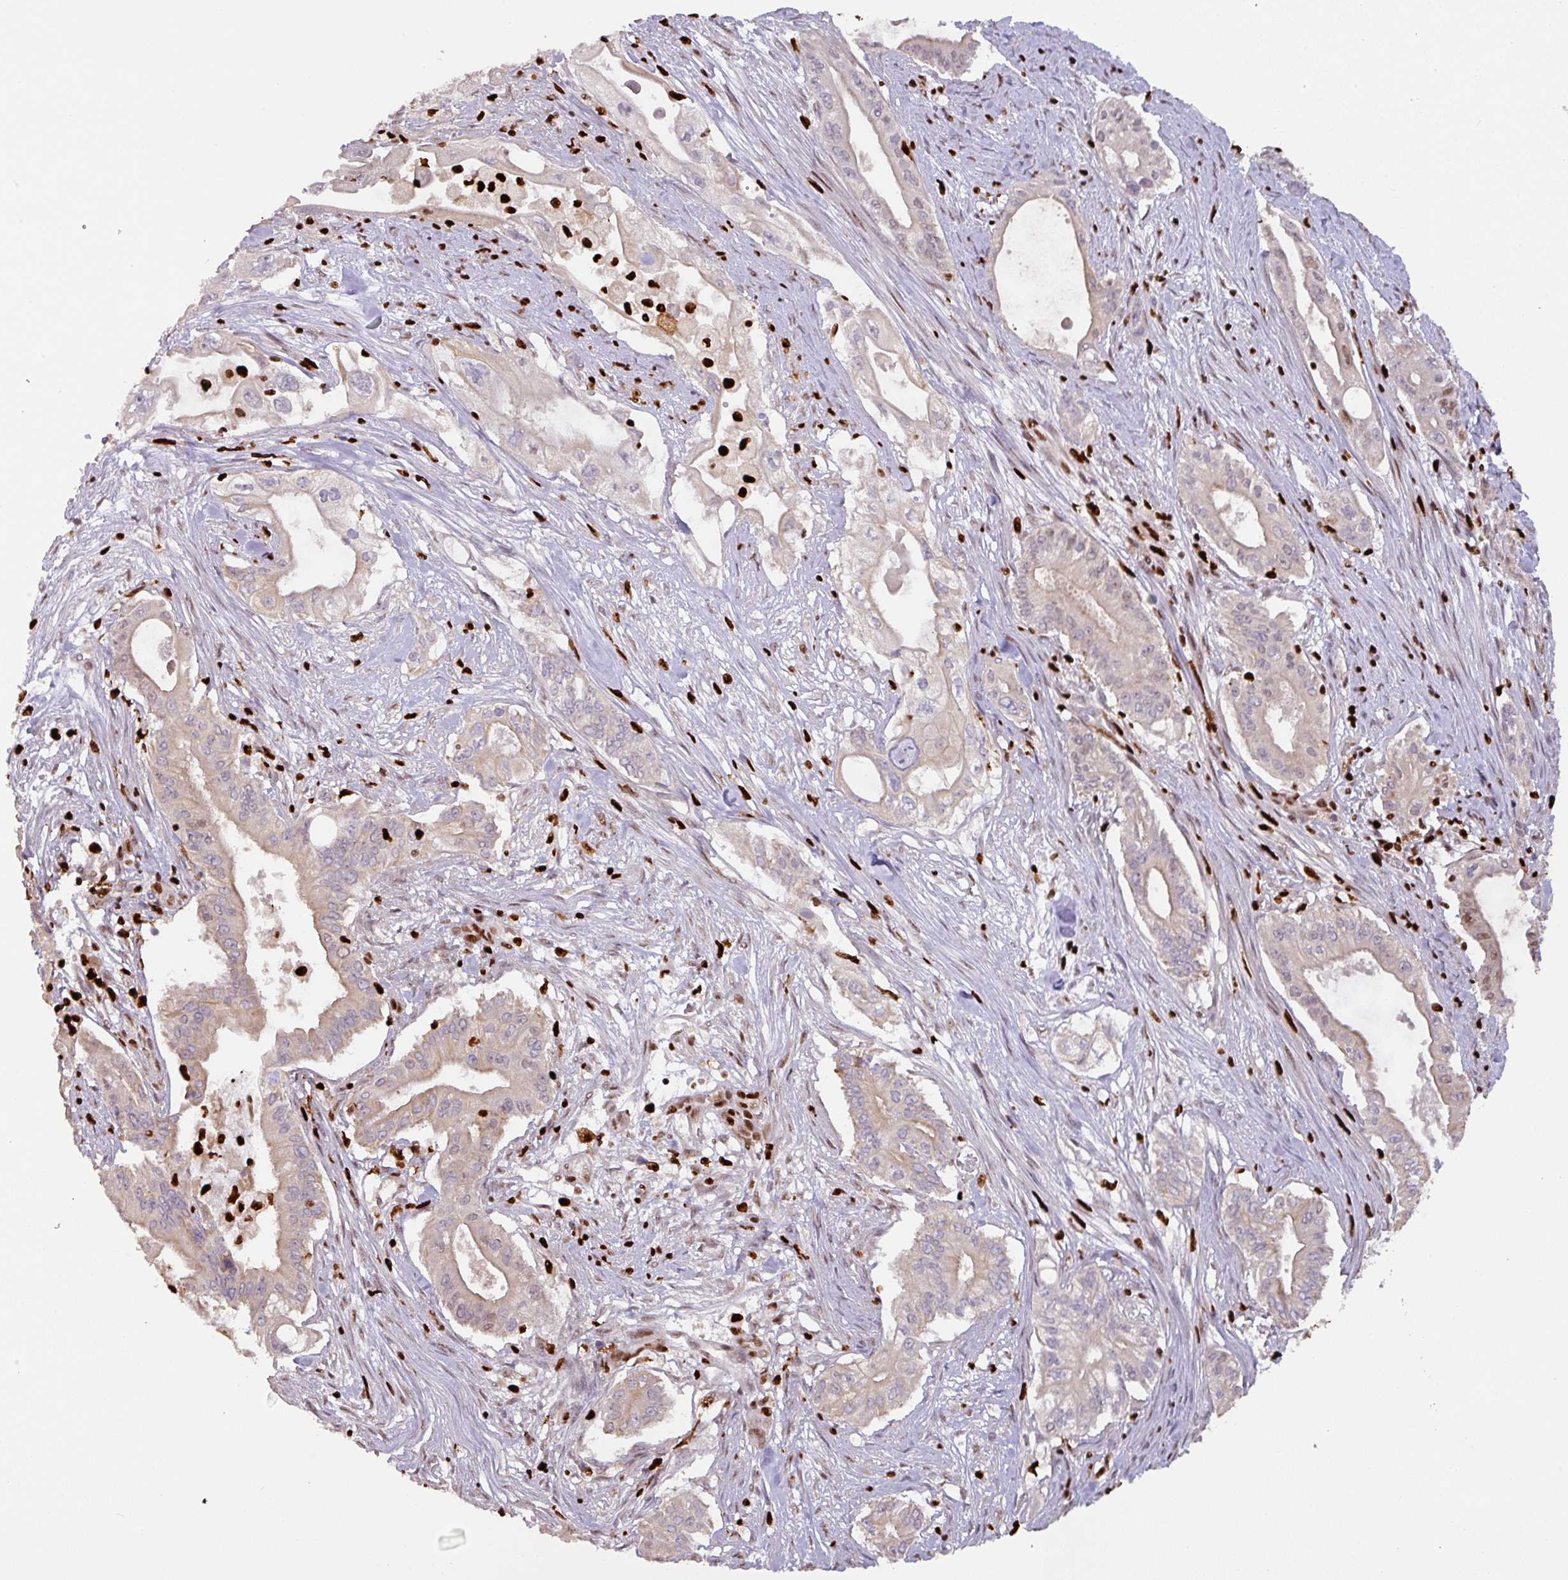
{"staining": {"intensity": "weak", "quantity": "<25%", "location": "cytoplasmic/membranous,nuclear"}, "tissue": "pancreatic cancer", "cell_type": "Tumor cells", "image_type": "cancer", "snomed": [{"axis": "morphology", "description": "Adenocarcinoma, NOS"}, {"axis": "topography", "description": "Pancreas"}], "caption": "The immunohistochemistry micrograph has no significant positivity in tumor cells of pancreatic cancer (adenocarcinoma) tissue.", "gene": "SAMHD1", "patient": {"sex": "female", "age": 68}}